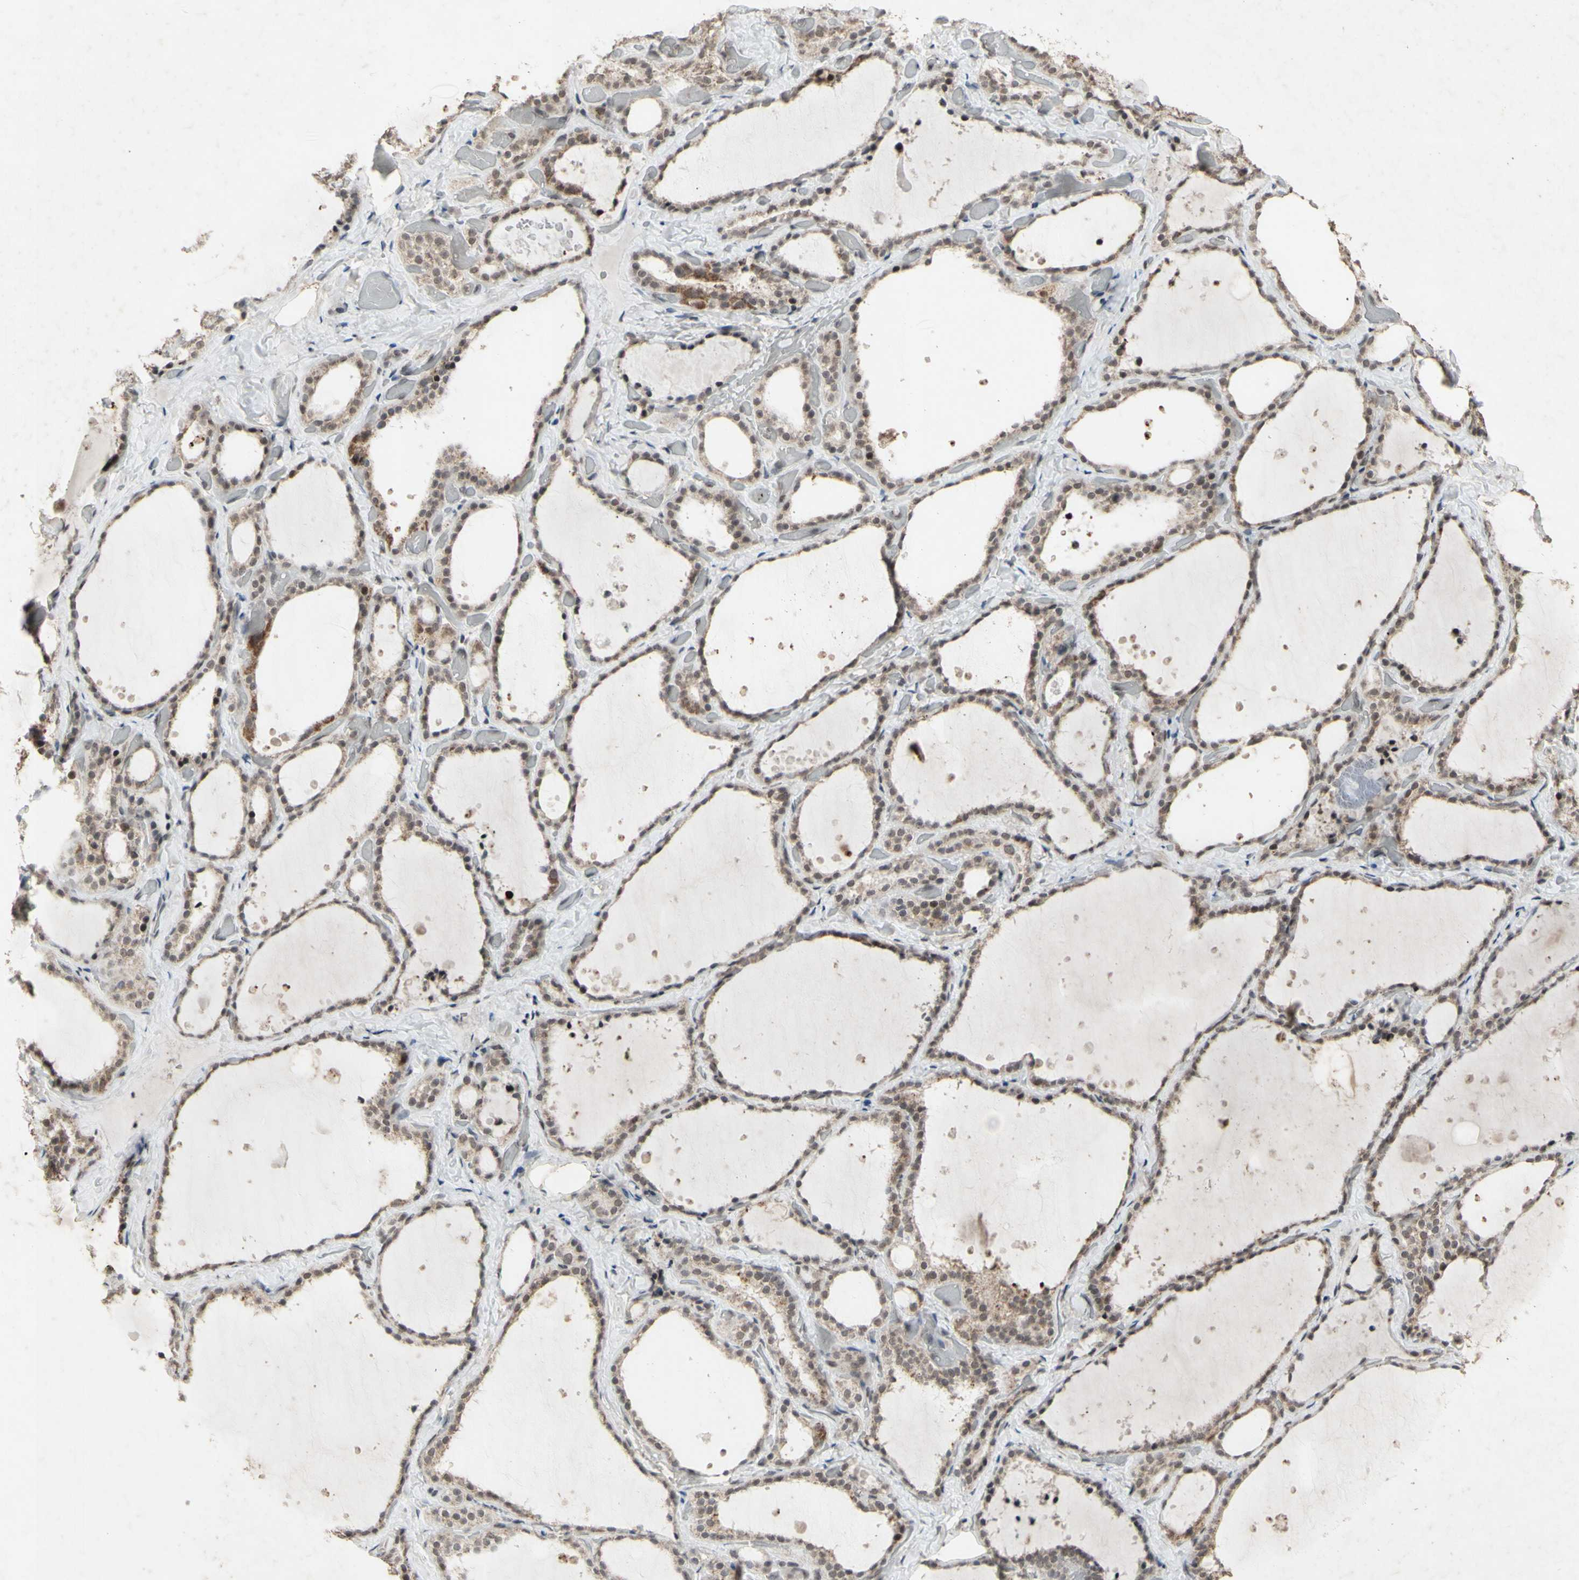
{"staining": {"intensity": "moderate", "quantity": ">75%", "location": "cytoplasmic/membranous"}, "tissue": "thyroid gland", "cell_type": "Glandular cells", "image_type": "normal", "snomed": [{"axis": "morphology", "description": "Normal tissue, NOS"}, {"axis": "topography", "description": "Thyroid gland"}], "caption": "Immunohistochemistry (IHC) (DAB (3,3'-diaminobenzidine)) staining of normal thyroid gland exhibits moderate cytoplasmic/membranous protein staining in about >75% of glandular cells.", "gene": "CENPB", "patient": {"sex": "female", "age": 44}}